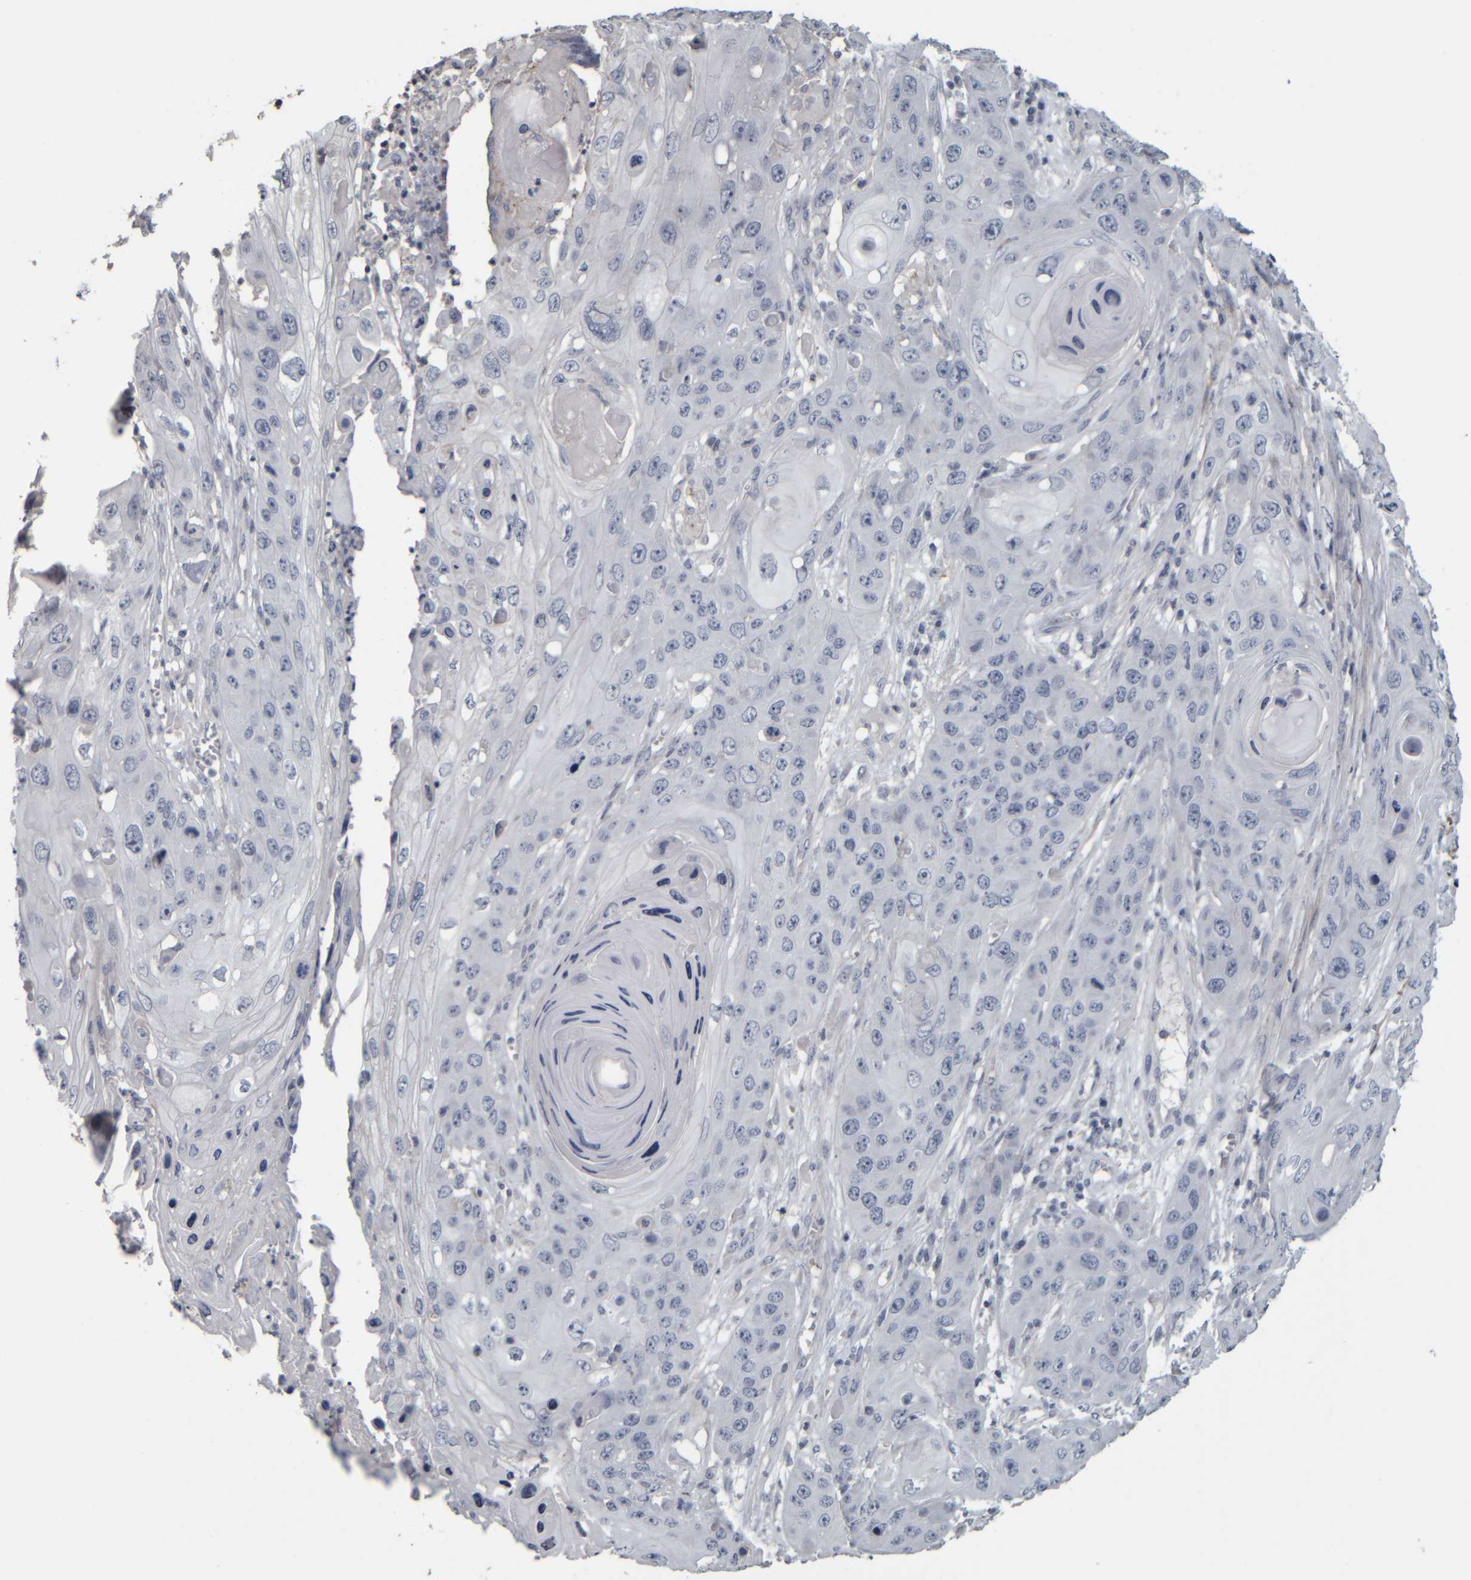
{"staining": {"intensity": "negative", "quantity": "none", "location": "none"}, "tissue": "skin cancer", "cell_type": "Tumor cells", "image_type": "cancer", "snomed": [{"axis": "morphology", "description": "Squamous cell carcinoma, NOS"}, {"axis": "topography", "description": "Skin"}], "caption": "Immunohistochemical staining of skin squamous cell carcinoma reveals no significant positivity in tumor cells. The staining is performed using DAB brown chromogen with nuclei counter-stained in using hematoxylin.", "gene": "CAVIN4", "patient": {"sex": "male", "age": 55}}